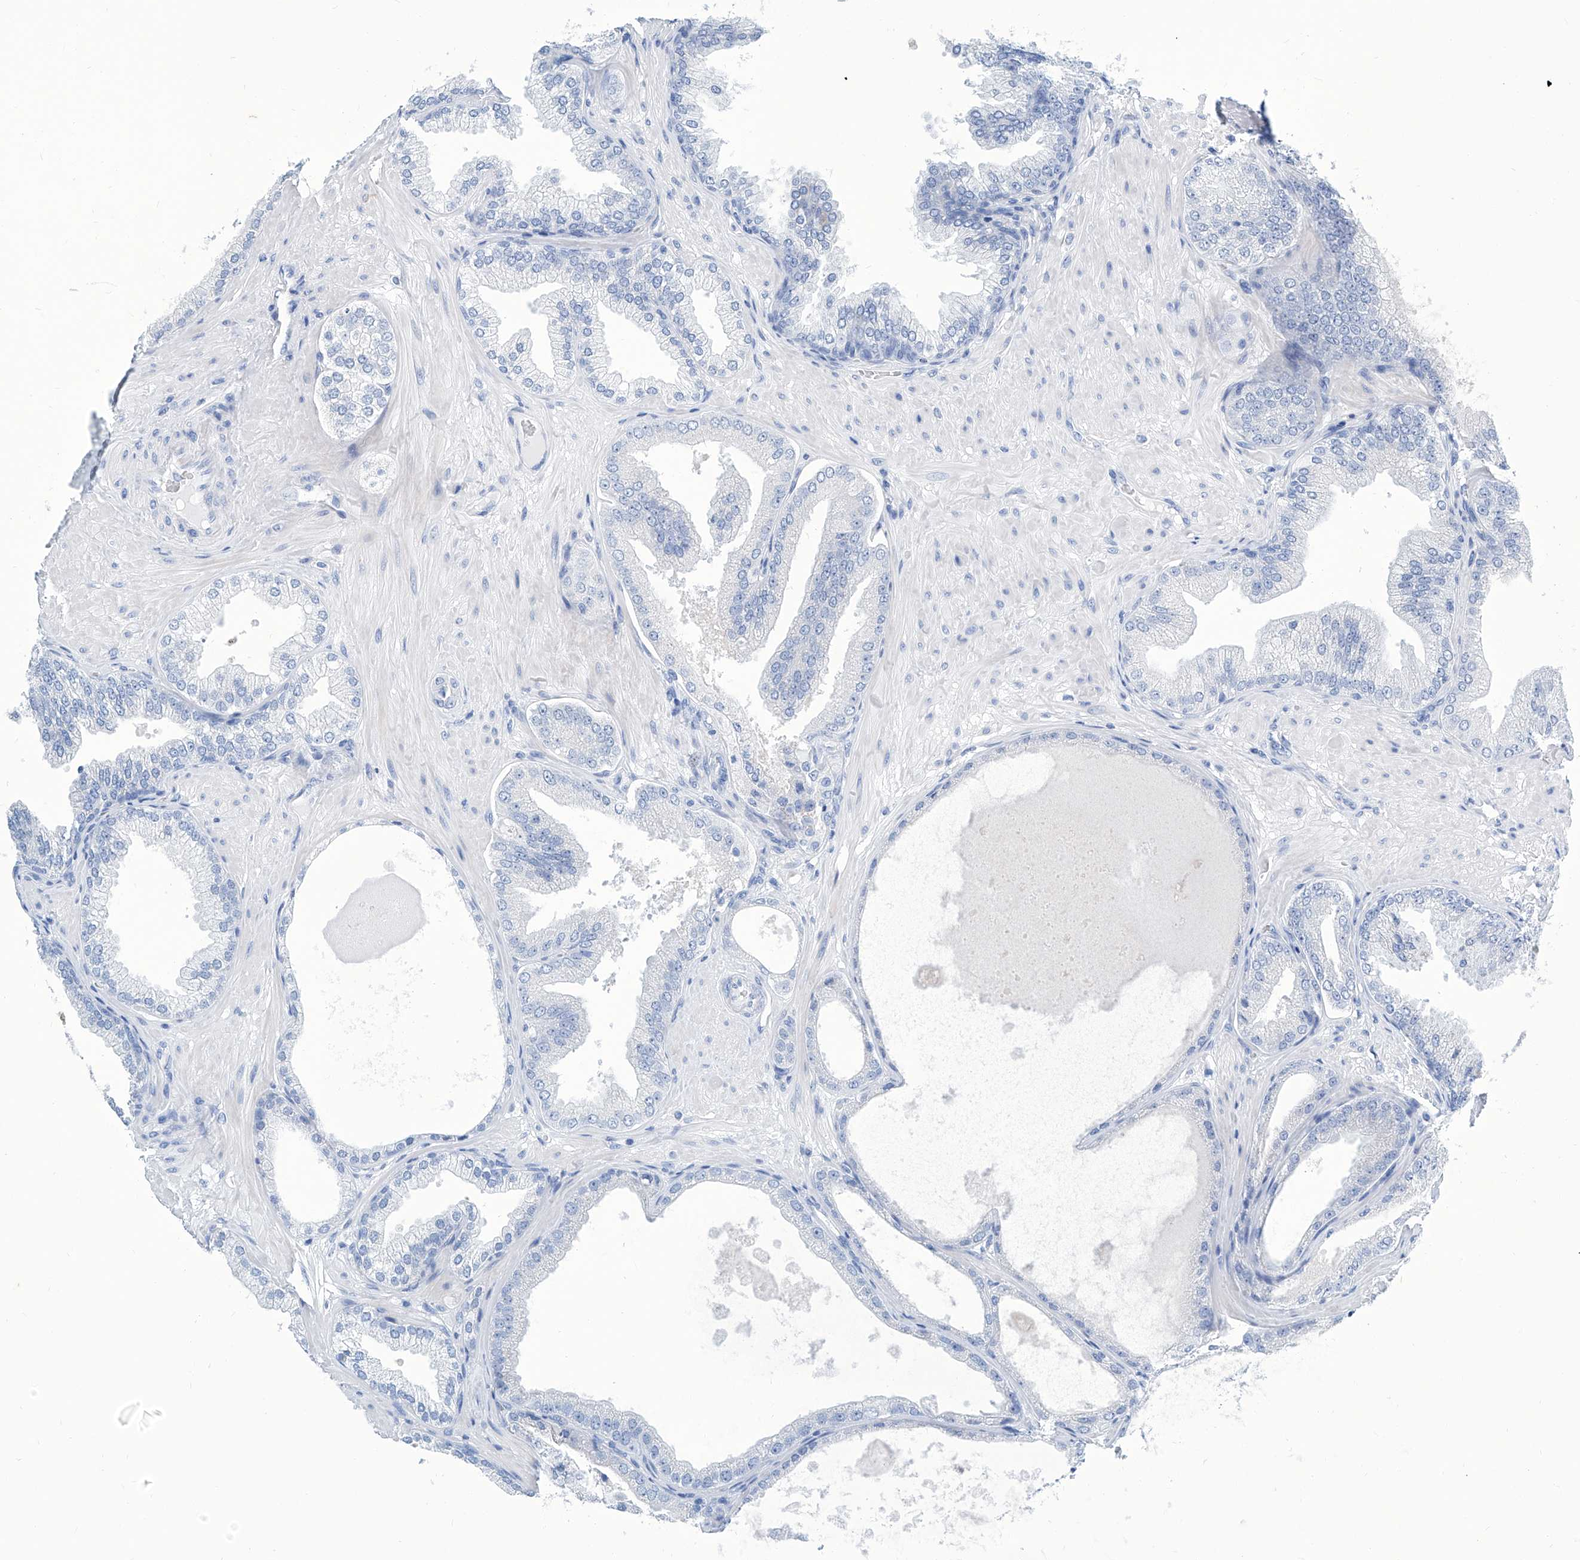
{"staining": {"intensity": "negative", "quantity": "none", "location": "none"}, "tissue": "prostate cancer", "cell_type": "Tumor cells", "image_type": "cancer", "snomed": [{"axis": "morphology", "description": "Adenocarcinoma, Low grade"}, {"axis": "topography", "description": "Prostate"}], "caption": "Immunohistochemistry of human prostate low-grade adenocarcinoma demonstrates no staining in tumor cells. (Stains: DAB (3,3'-diaminobenzidine) IHC with hematoxylin counter stain, Microscopy: brightfield microscopy at high magnification).", "gene": "ZNF519", "patient": {"sex": "male", "age": 63}}